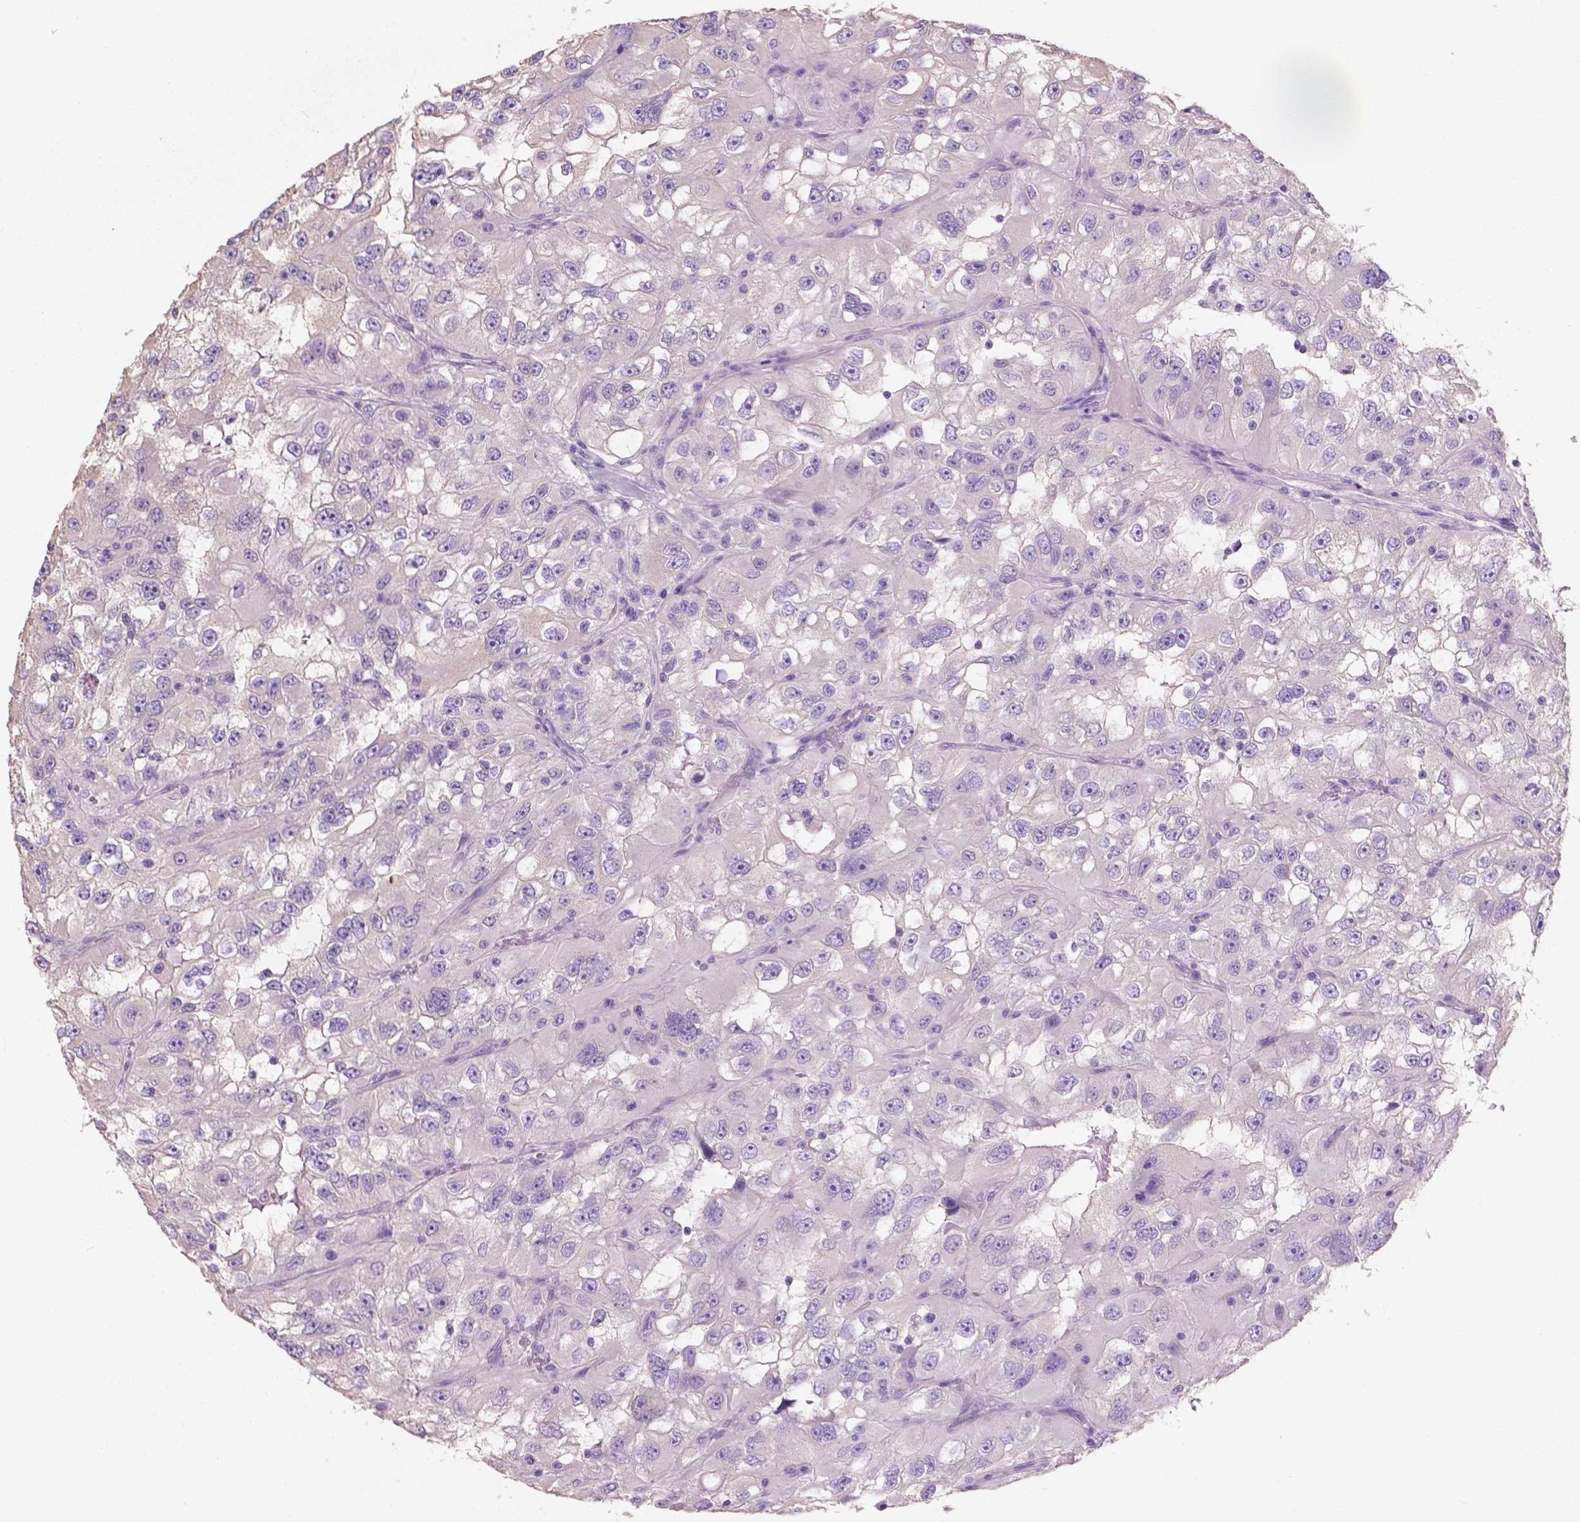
{"staining": {"intensity": "negative", "quantity": "none", "location": "none"}, "tissue": "renal cancer", "cell_type": "Tumor cells", "image_type": "cancer", "snomed": [{"axis": "morphology", "description": "Adenocarcinoma, NOS"}, {"axis": "topography", "description": "Kidney"}], "caption": "DAB (3,3'-diaminobenzidine) immunohistochemical staining of renal adenocarcinoma demonstrates no significant staining in tumor cells.", "gene": "SBSN", "patient": {"sex": "male", "age": 64}}